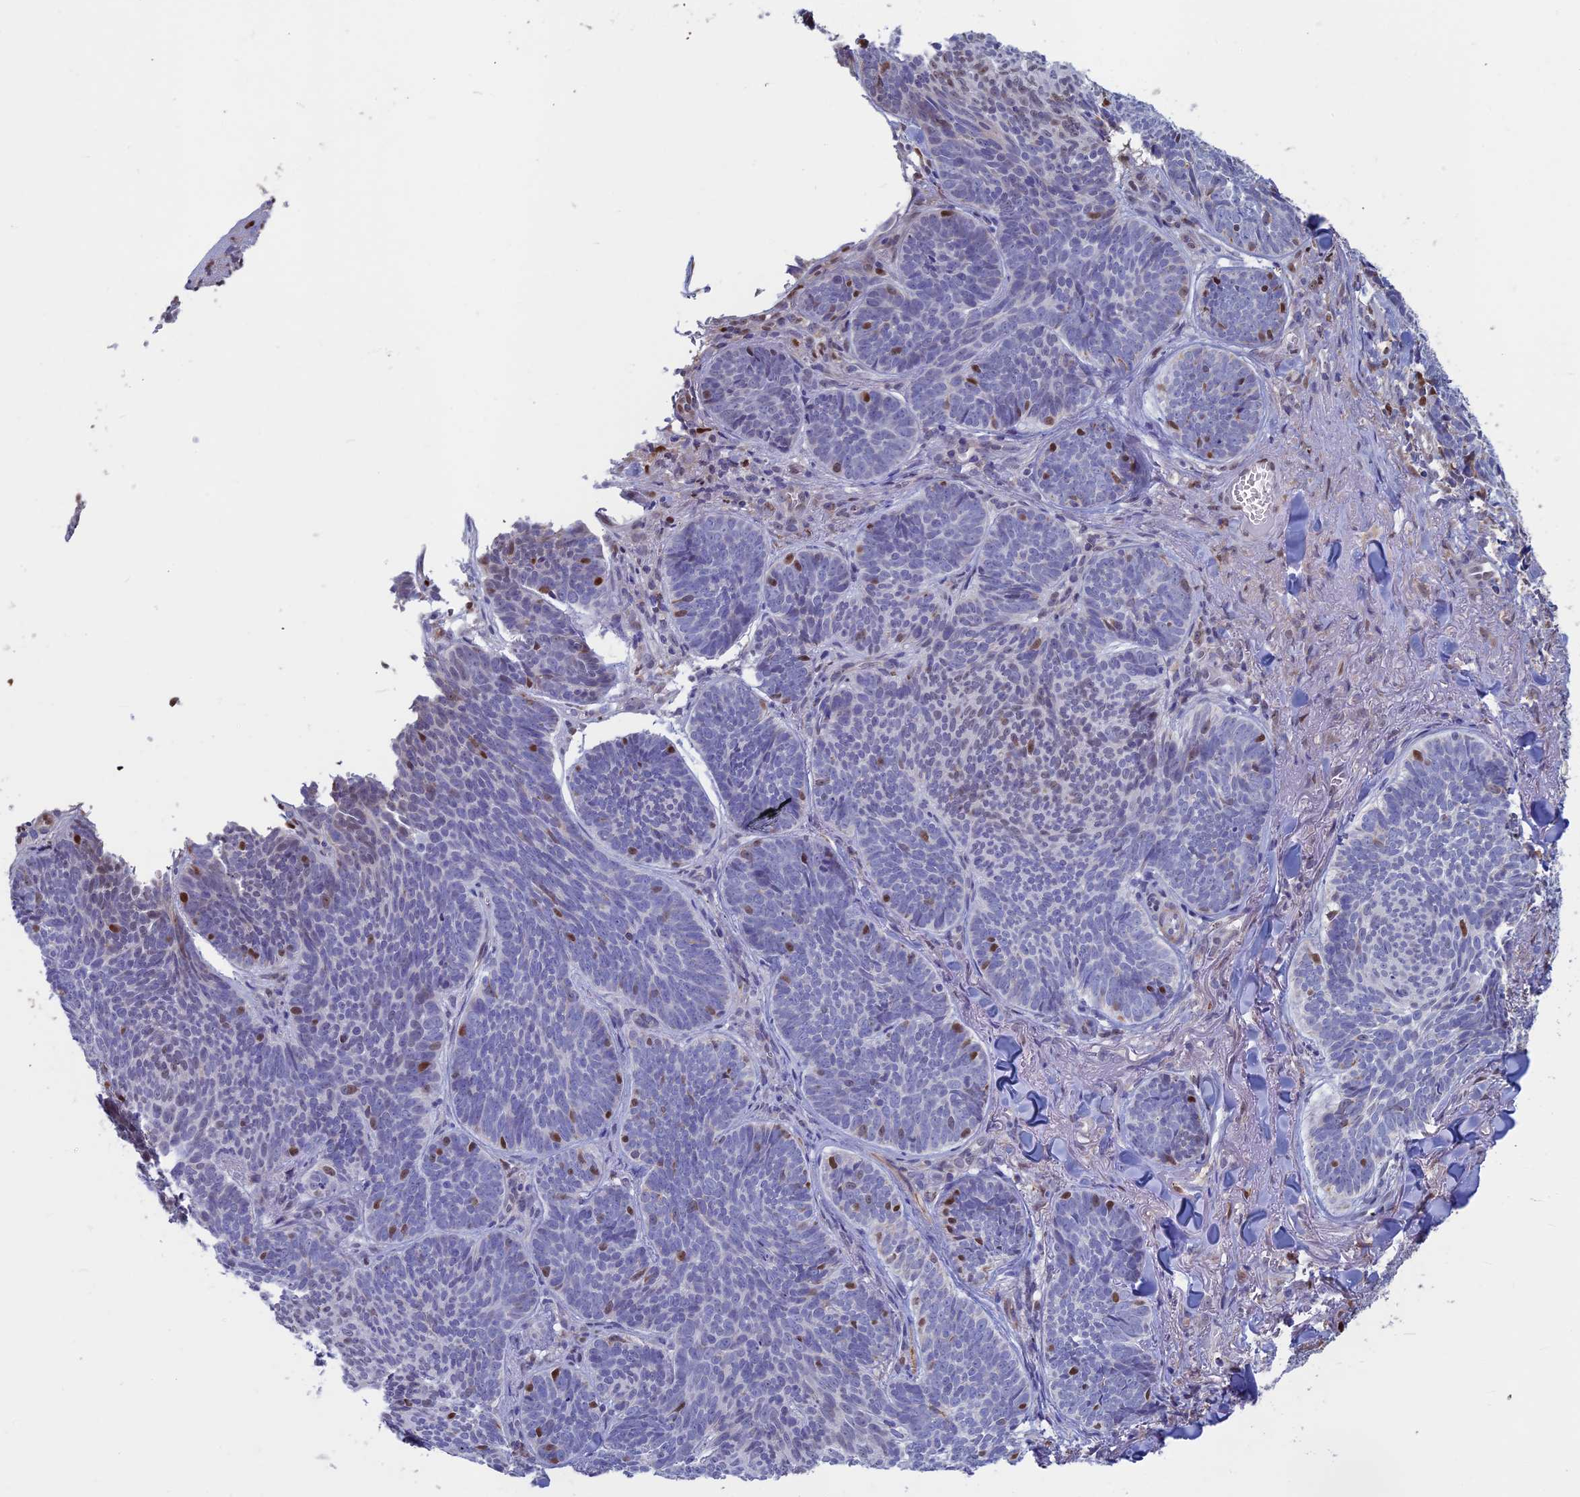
{"staining": {"intensity": "negative", "quantity": "none", "location": "none"}, "tissue": "skin cancer", "cell_type": "Tumor cells", "image_type": "cancer", "snomed": [{"axis": "morphology", "description": "Basal cell carcinoma"}, {"axis": "topography", "description": "Skin"}], "caption": "DAB immunohistochemical staining of human basal cell carcinoma (skin) demonstrates no significant positivity in tumor cells. Brightfield microscopy of immunohistochemistry stained with DAB (brown) and hematoxylin (blue), captured at high magnification.", "gene": "ACSS1", "patient": {"sex": "female", "age": 74}}